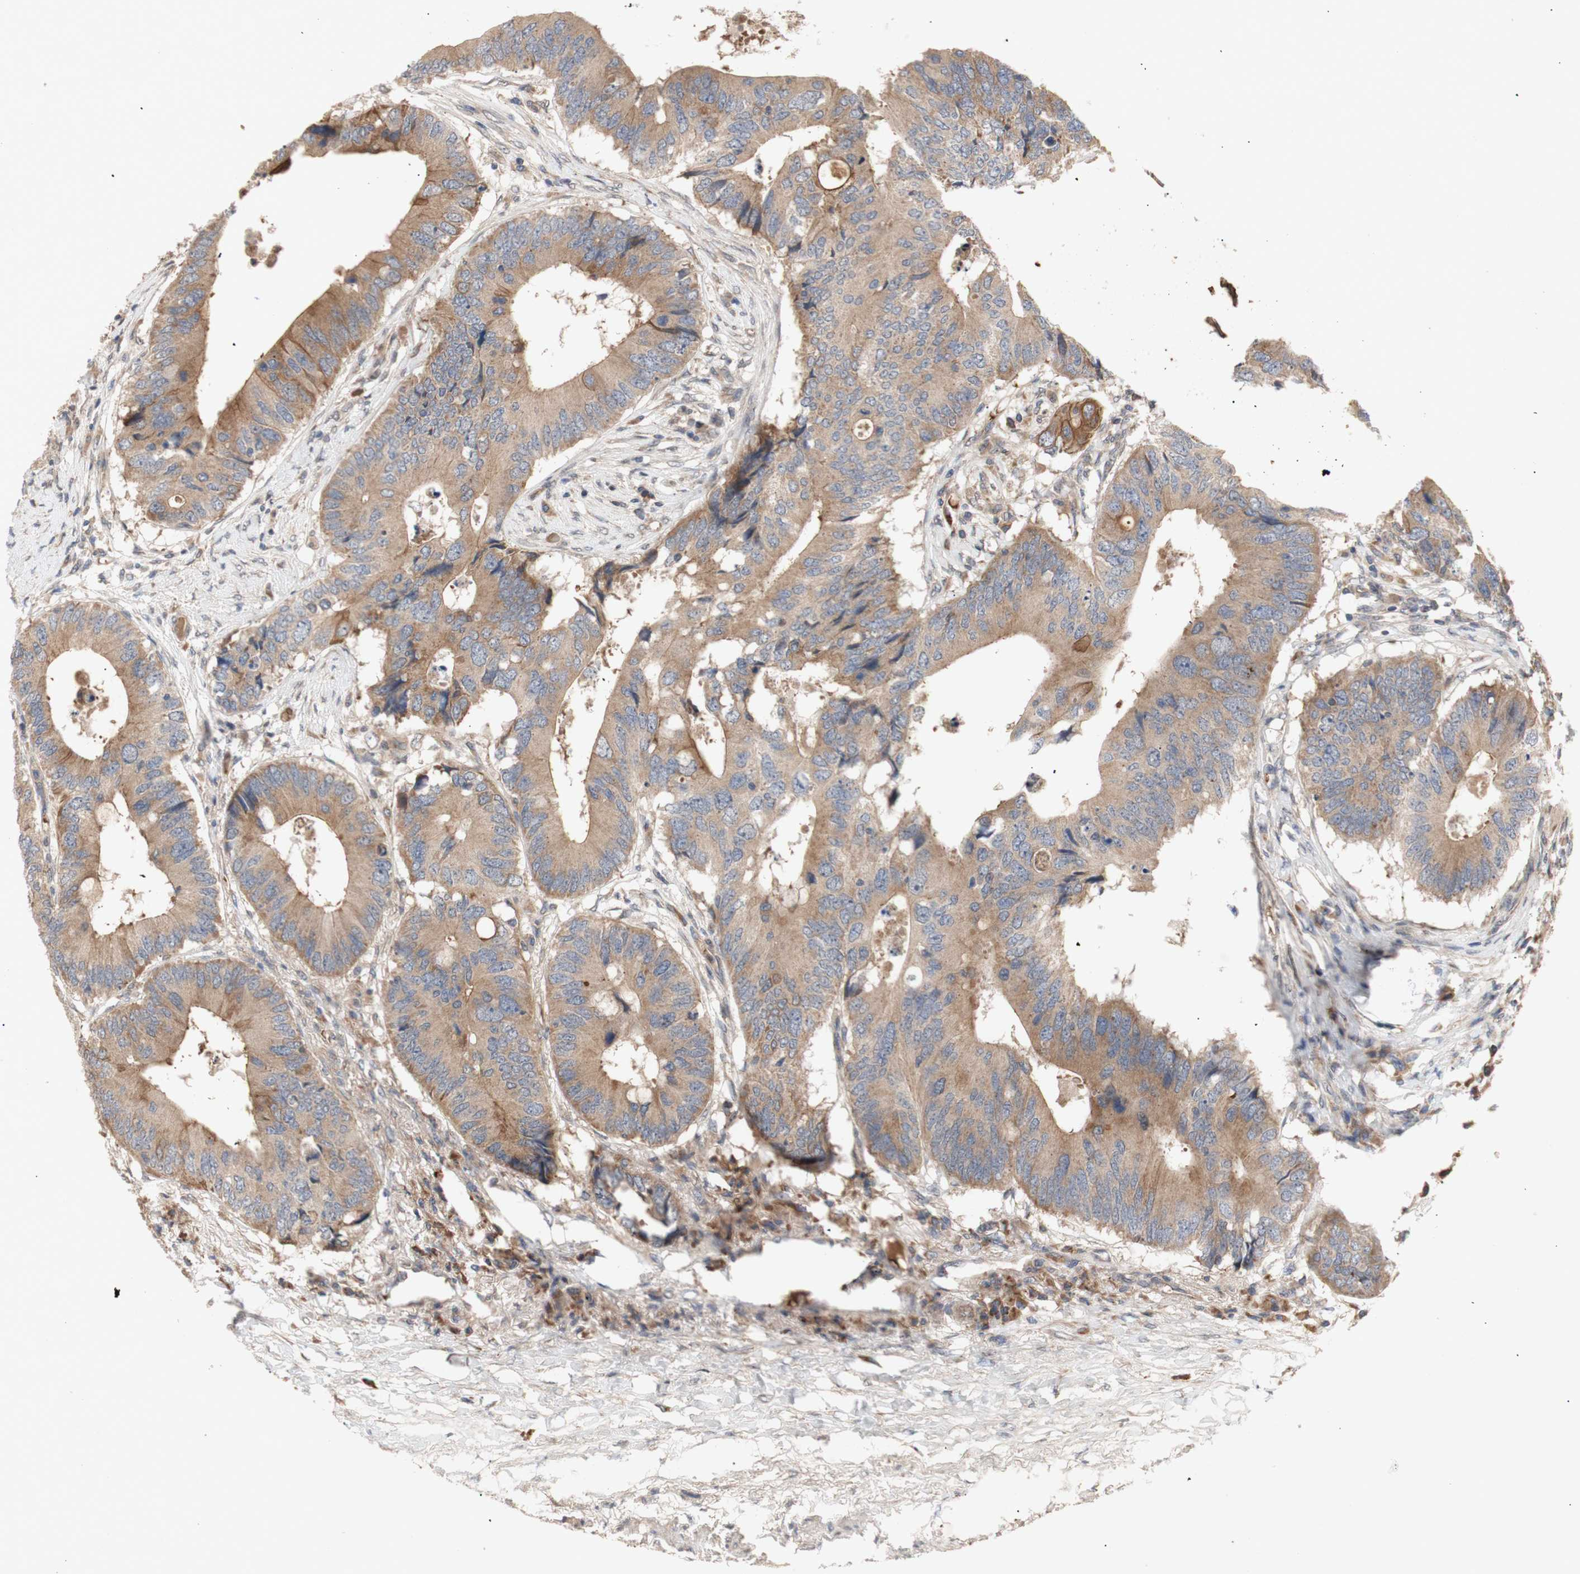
{"staining": {"intensity": "moderate", "quantity": ">75%", "location": "cytoplasmic/membranous"}, "tissue": "colorectal cancer", "cell_type": "Tumor cells", "image_type": "cancer", "snomed": [{"axis": "morphology", "description": "Adenocarcinoma, NOS"}, {"axis": "topography", "description": "Colon"}], "caption": "Immunohistochemical staining of colorectal adenocarcinoma demonstrates medium levels of moderate cytoplasmic/membranous protein positivity in approximately >75% of tumor cells.", "gene": "PKN1", "patient": {"sex": "male", "age": 71}}